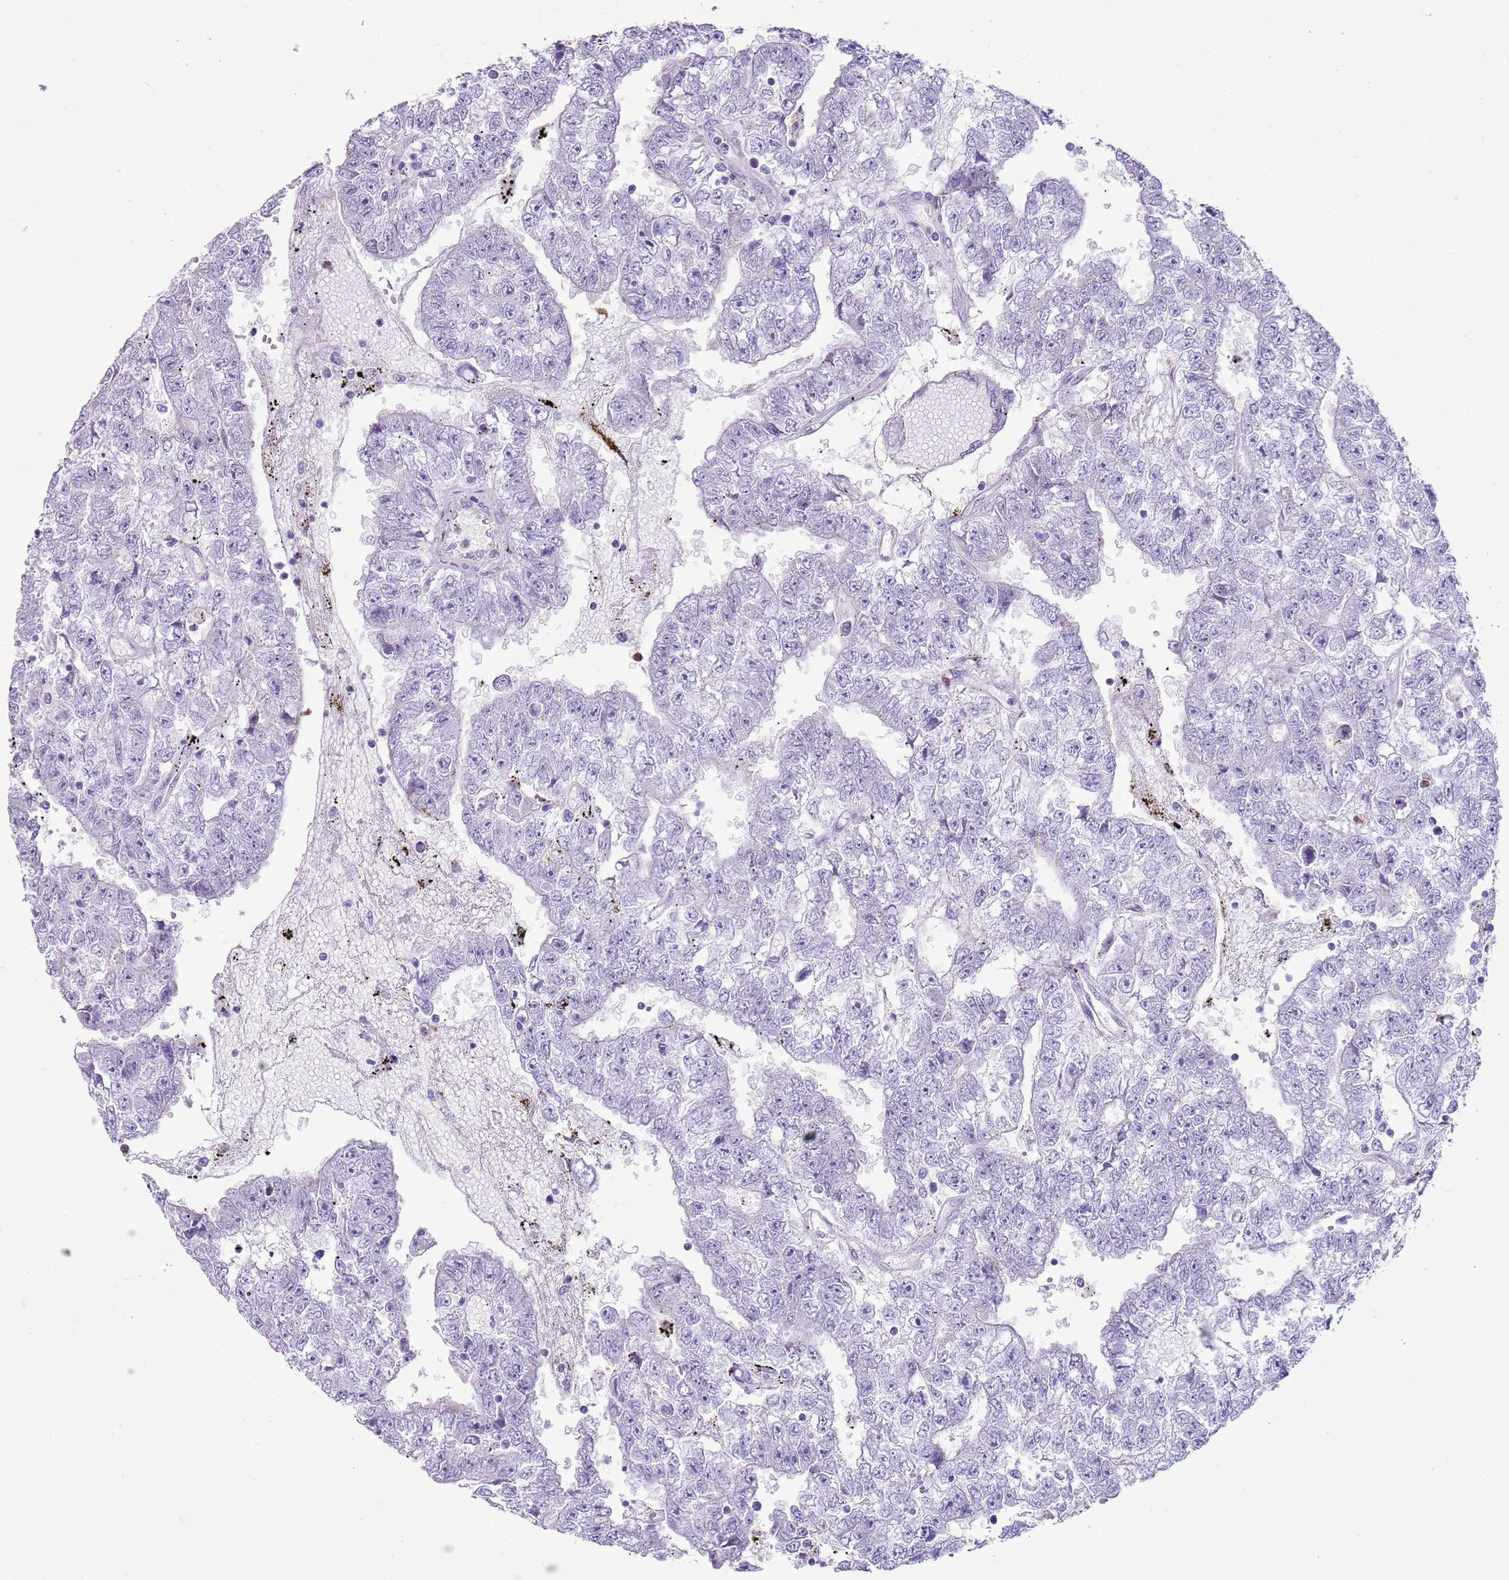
{"staining": {"intensity": "negative", "quantity": "none", "location": "none"}, "tissue": "testis cancer", "cell_type": "Tumor cells", "image_type": "cancer", "snomed": [{"axis": "morphology", "description": "Carcinoma, Embryonal, NOS"}, {"axis": "topography", "description": "Testis"}], "caption": "A photomicrograph of human testis cancer is negative for staining in tumor cells. (DAB (3,3'-diaminobenzidine) immunohistochemistry (IHC) visualized using brightfield microscopy, high magnification).", "gene": "CD177", "patient": {"sex": "male", "age": 25}}